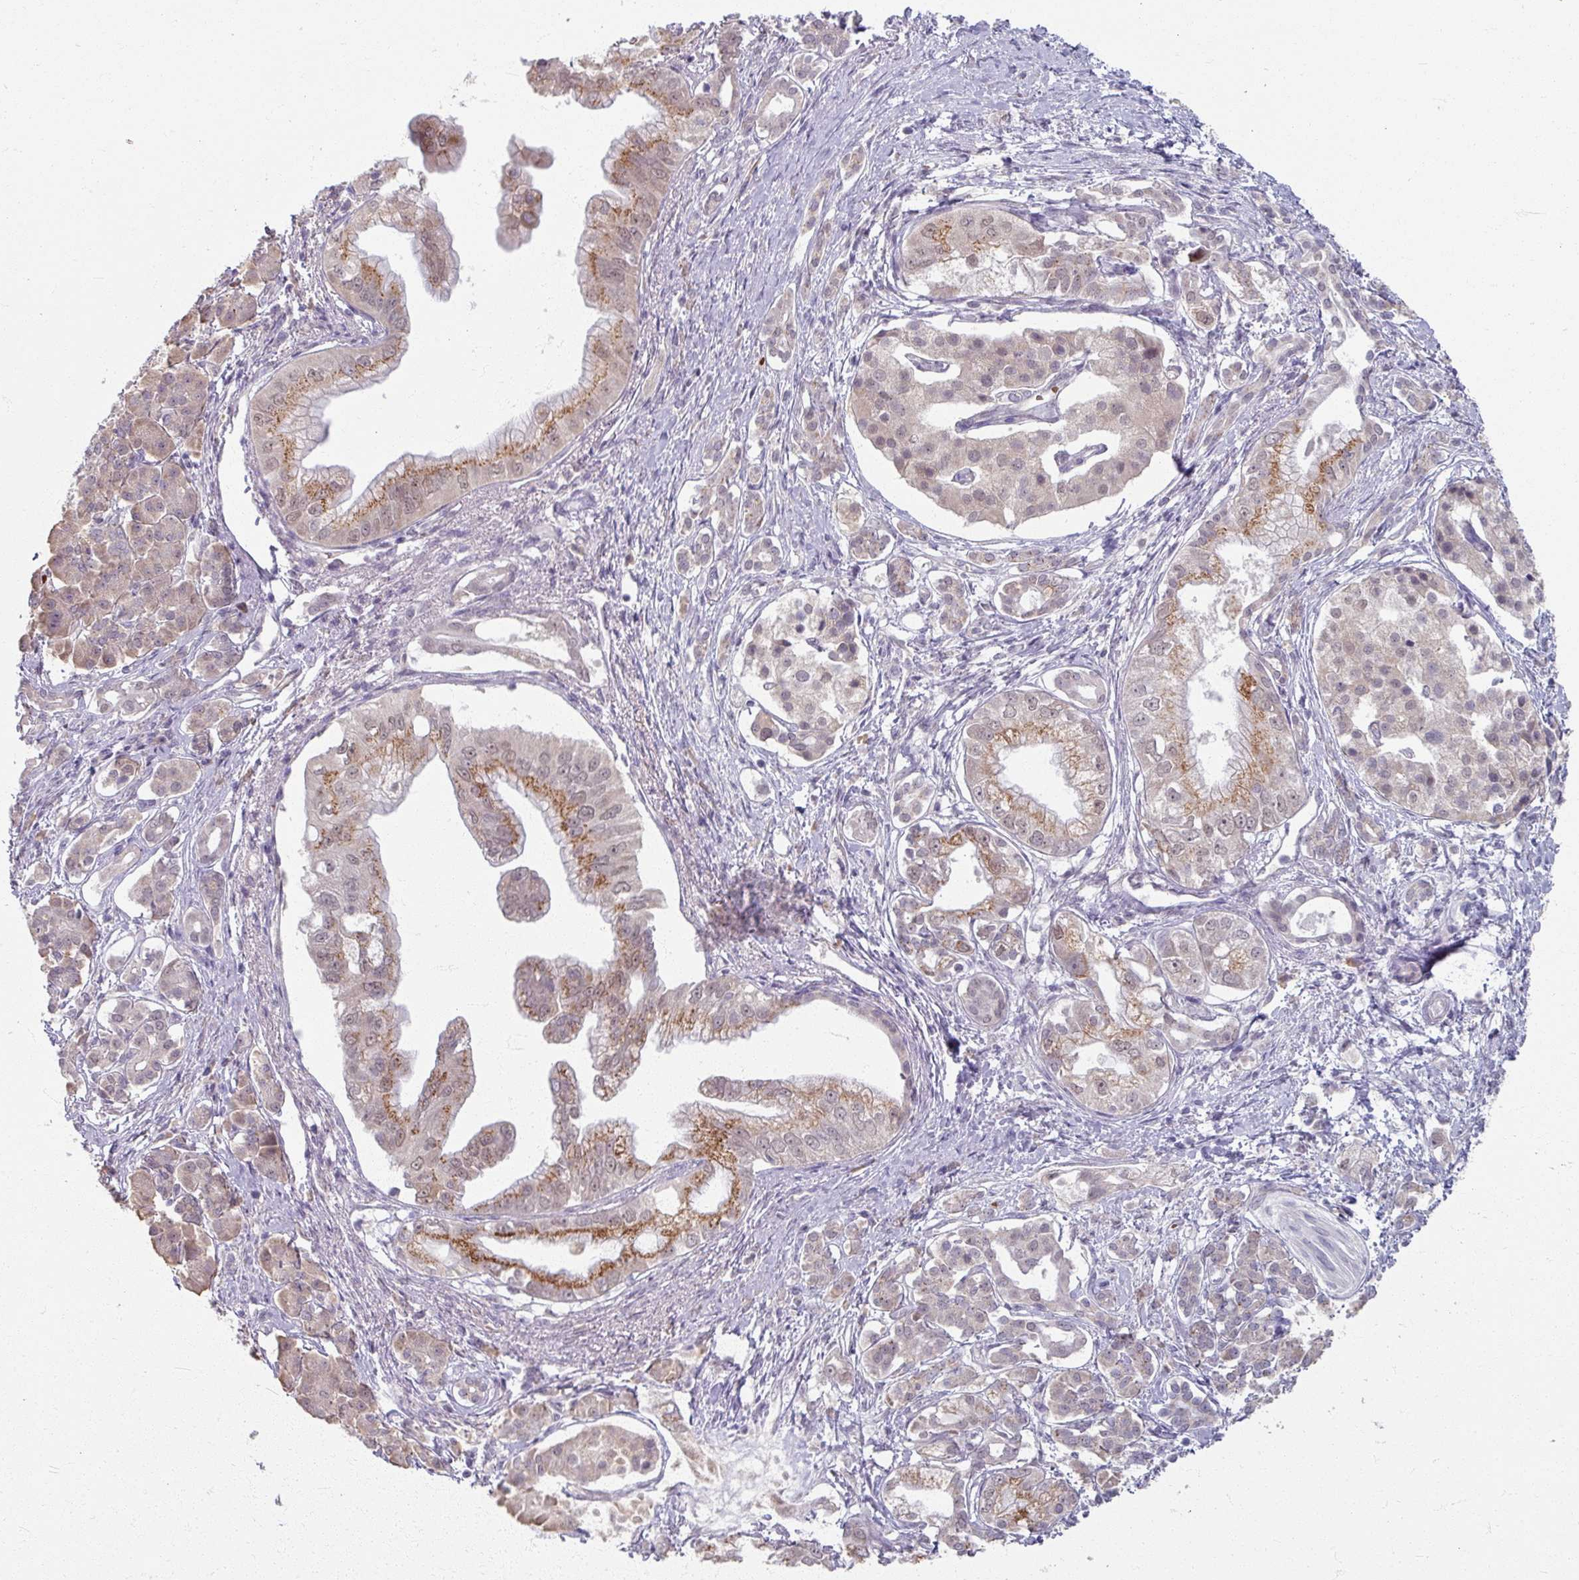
{"staining": {"intensity": "moderate", "quantity": "25%-75%", "location": "cytoplasmic/membranous"}, "tissue": "pancreatic cancer", "cell_type": "Tumor cells", "image_type": "cancer", "snomed": [{"axis": "morphology", "description": "Adenocarcinoma, NOS"}, {"axis": "topography", "description": "Pancreas"}], "caption": "Protein expression analysis of adenocarcinoma (pancreatic) exhibits moderate cytoplasmic/membranous positivity in about 25%-75% of tumor cells.", "gene": "KMT5C", "patient": {"sex": "male", "age": 70}}